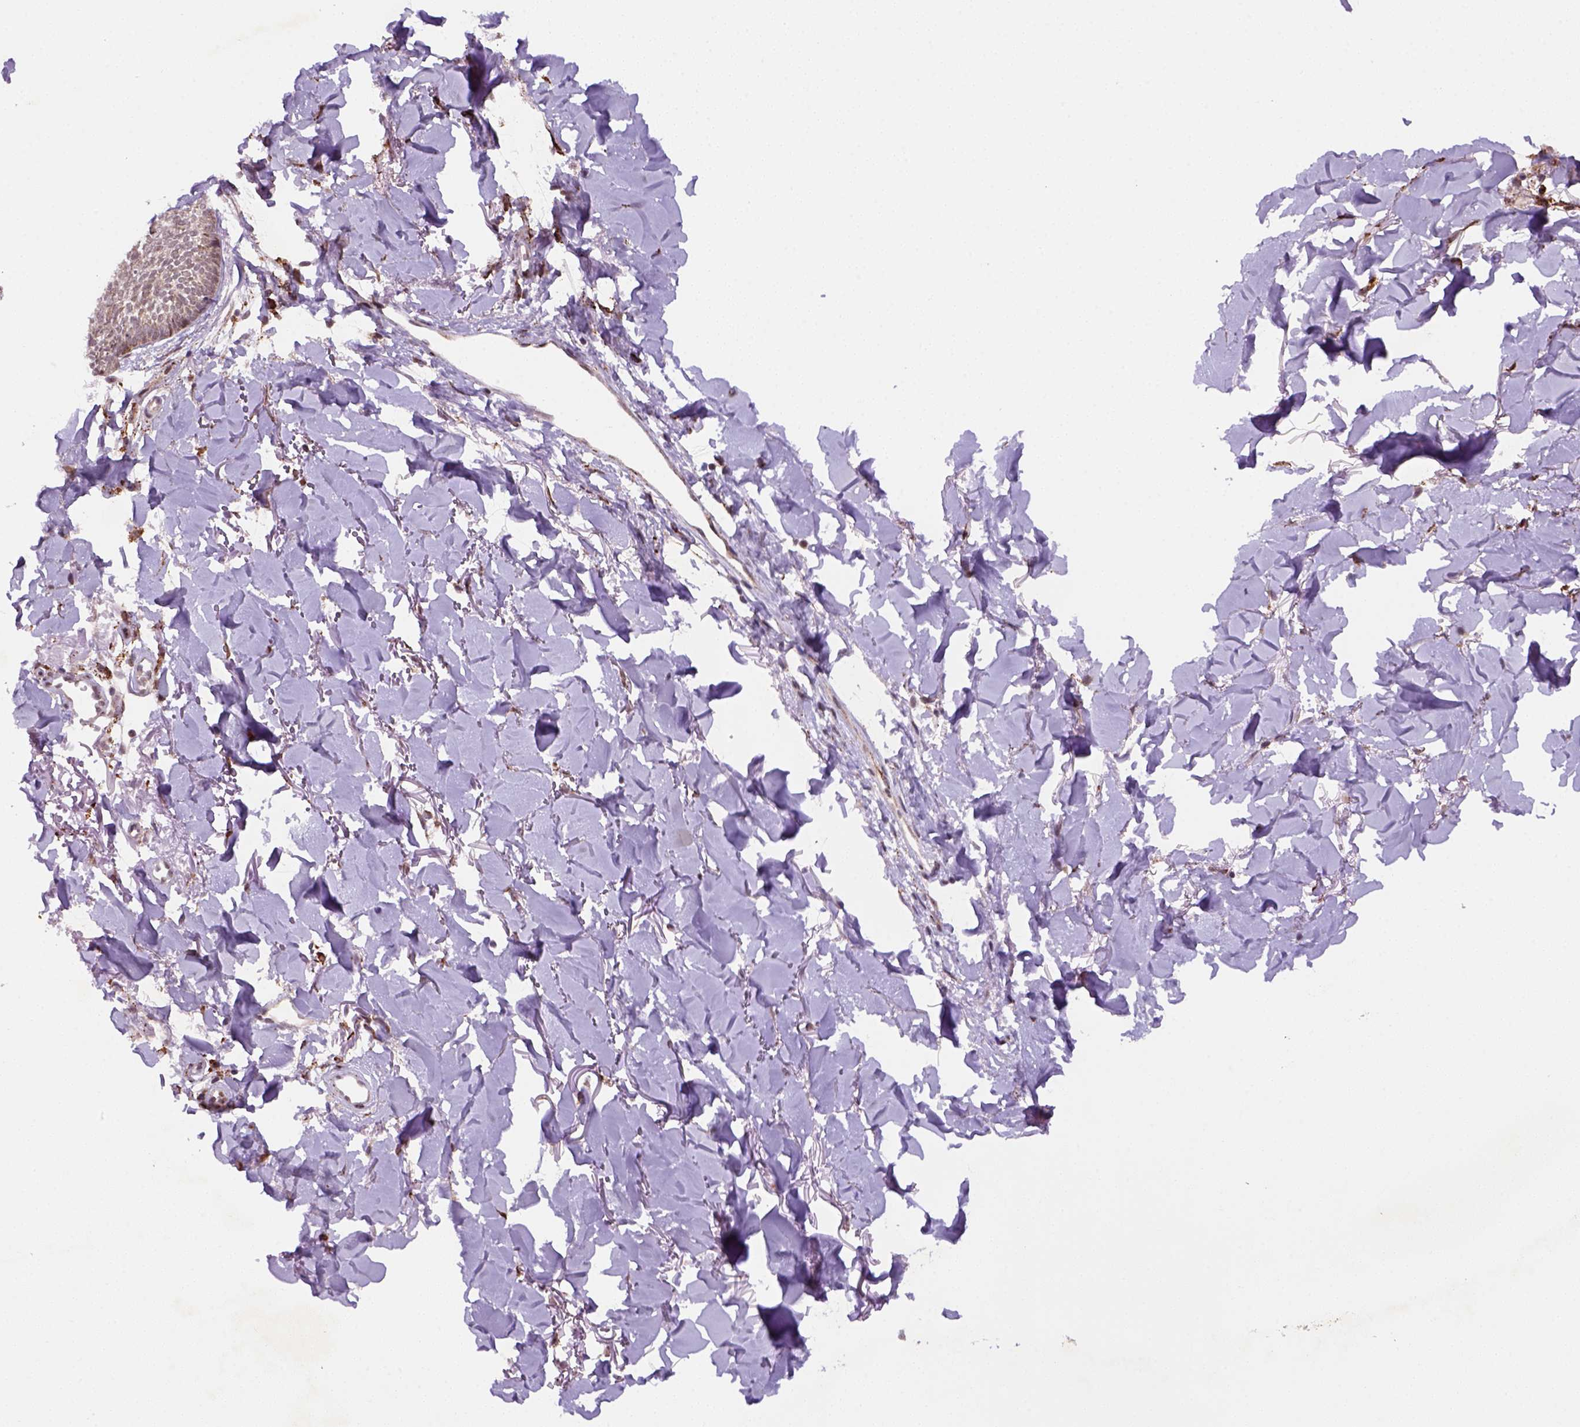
{"staining": {"intensity": "negative", "quantity": "none", "location": "none"}, "tissue": "skin cancer", "cell_type": "Tumor cells", "image_type": "cancer", "snomed": [{"axis": "morphology", "description": "Normal tissue, NOS"}, {"axis": "morphology", "description": "Basal cell carcinoma"}, {"axis": "topography", "description": "Skin"}], "caption": "Immunohistochemistry photomicrograph of skin cancer (basal cell carcinoma) stained for a protein (brown), which shows no expression in tumor cells.", "gene": "FZD7", "patient": {"sex": "male", "age": 84}}